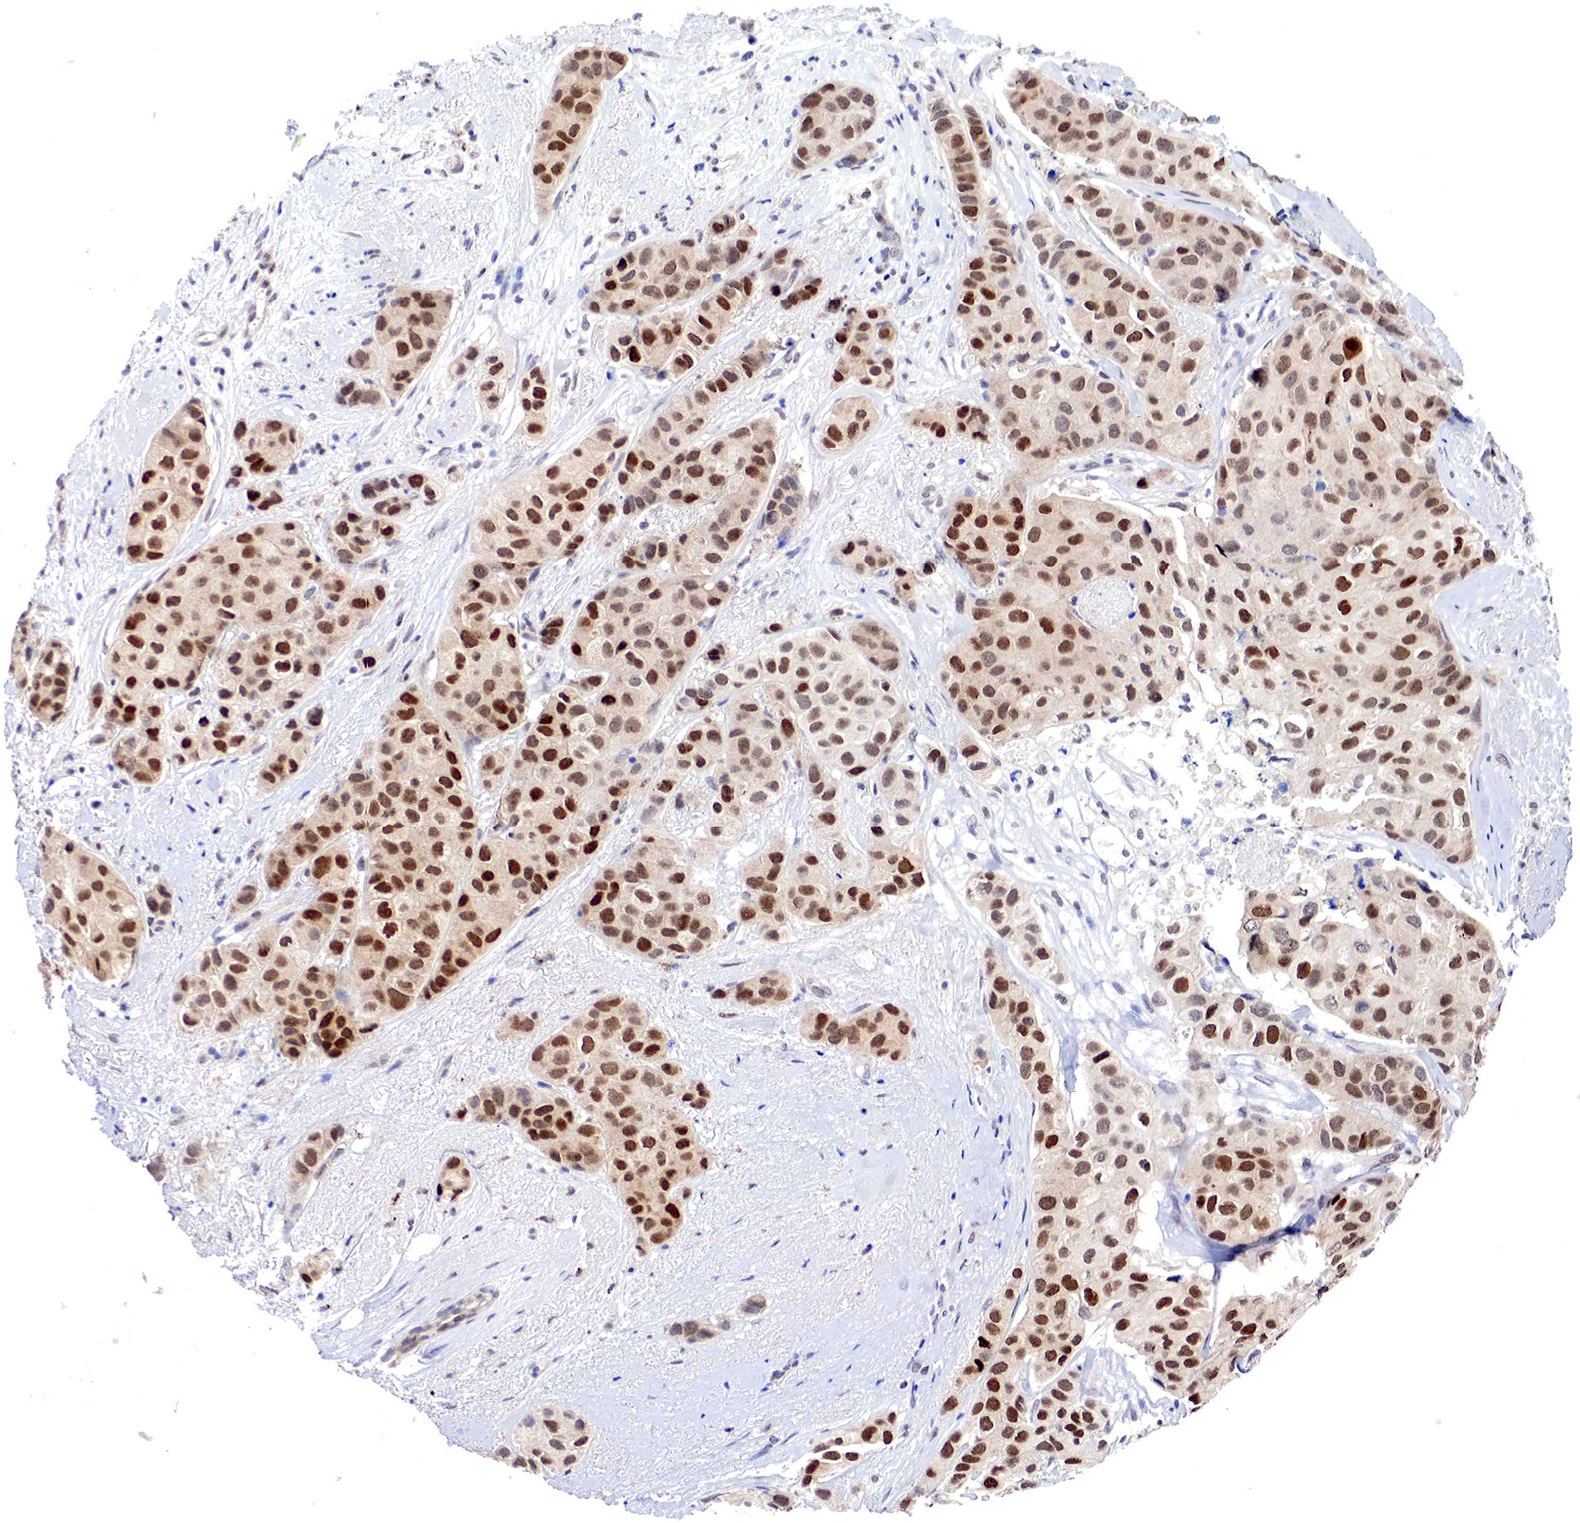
{"staining": {"intensity": "moderate", "quantity": ">75%", "location": "cytoplasmic/membranous,nuclear"}, "tissue": "breast cancer", "cell_type": "Tumor cells", "image_type": "cancer", "snomed": [{"axis": "morphology", "description": "Duct carcinoma"}, {"axis": "topography", "description": "Breast"}], "caption": "IHC image of human breast cancer stained for a protein (brown), which demonstrates medium levels of moderate cytoplasmic/membranous and nuclear expression in about >75% of tumor cells.", "gene": "PABIR2", "patient": {"sex": "female", "age": 68}}